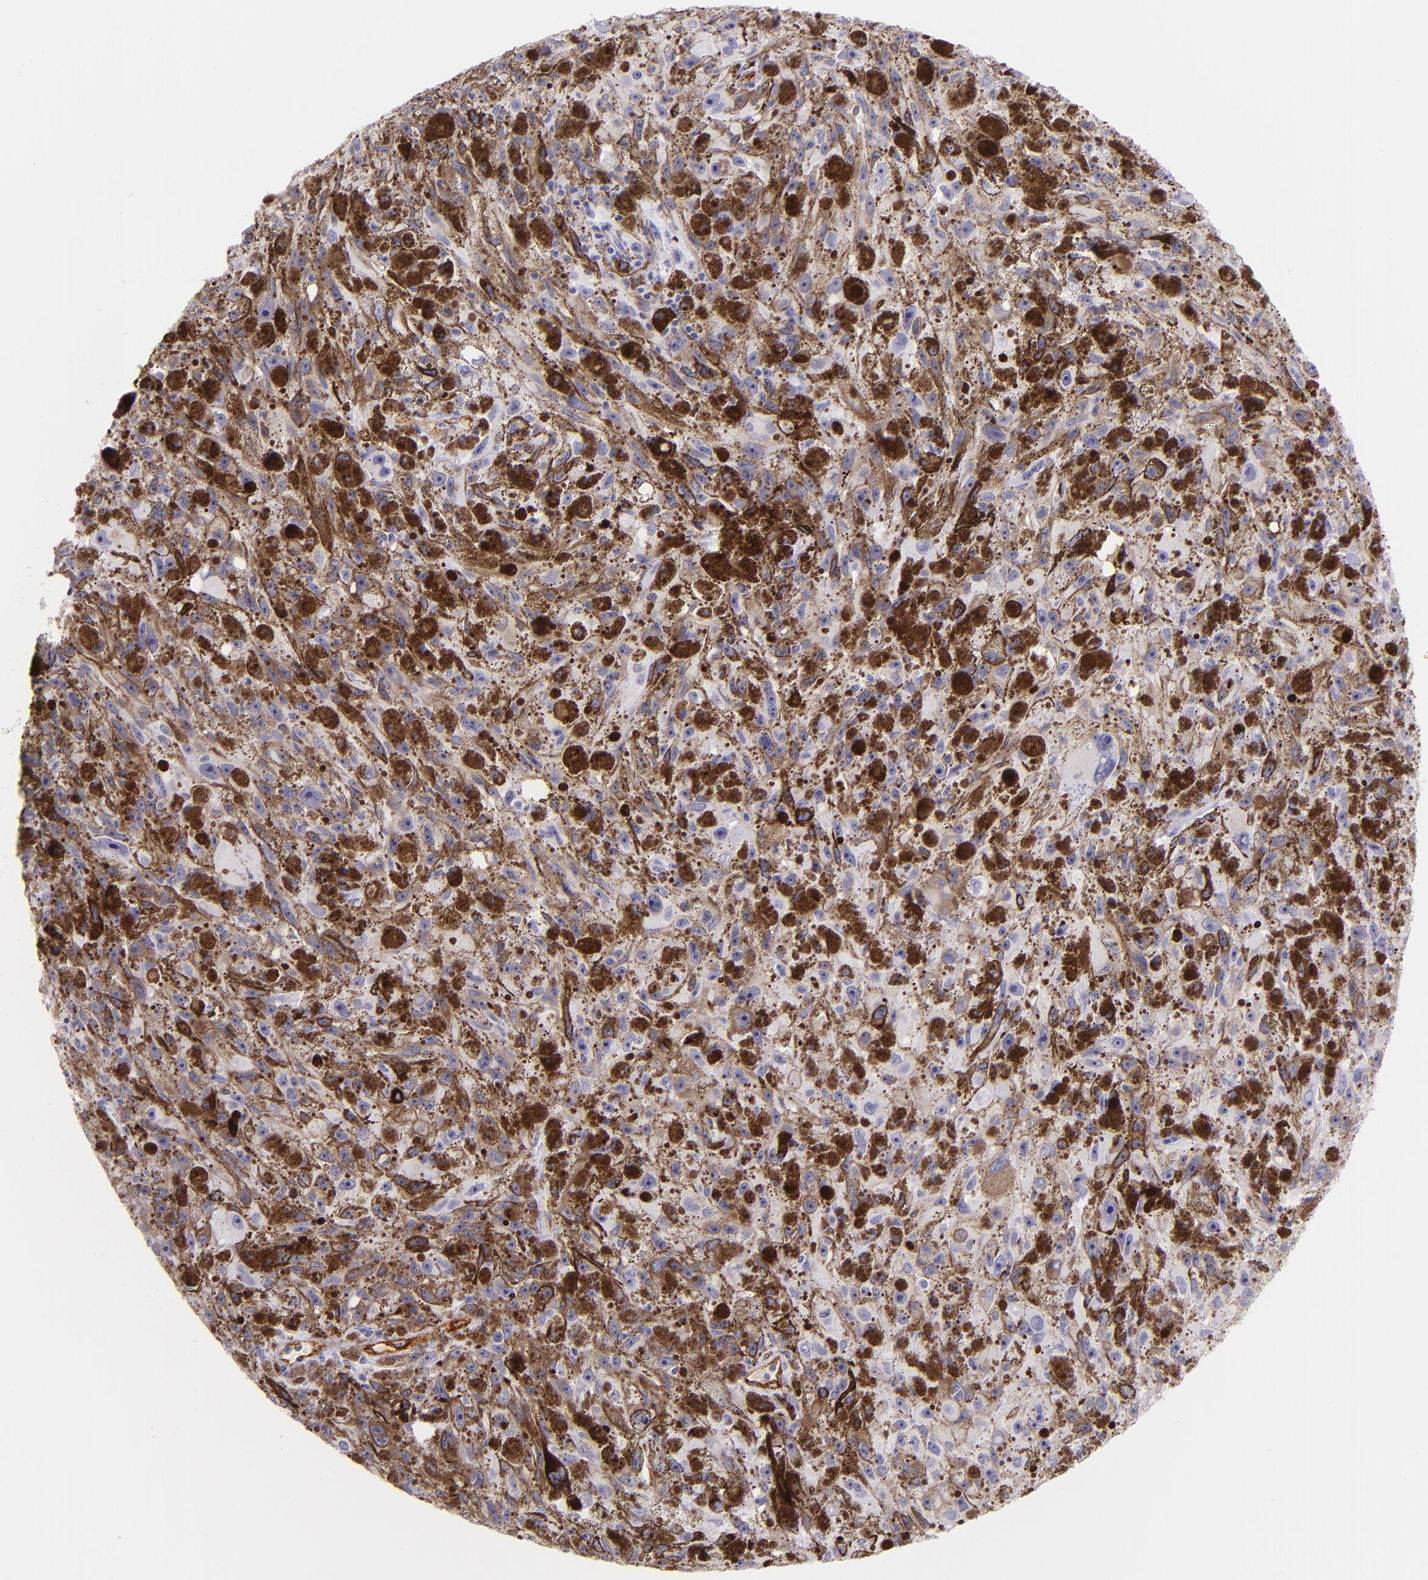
{"staining": {"intensity": "negative", "quantity": "none", "location": "none"}, "tissue": "melanoma", "cell_type": "Tumor cells", "image_type": "cancer", "snomed": [{"axis": "morphology", "description": "Malignant melanoma, NOS"}, {"axis": "topography", "description": "Skin"}], "caption": "DAB (3,3'-diaminobenzidine) immunohistochemical staining of malignant melanoma reveals no significant staining in tumor cells.", "gene": "SELP", "patient": {"sex": "female", "age": 104}}